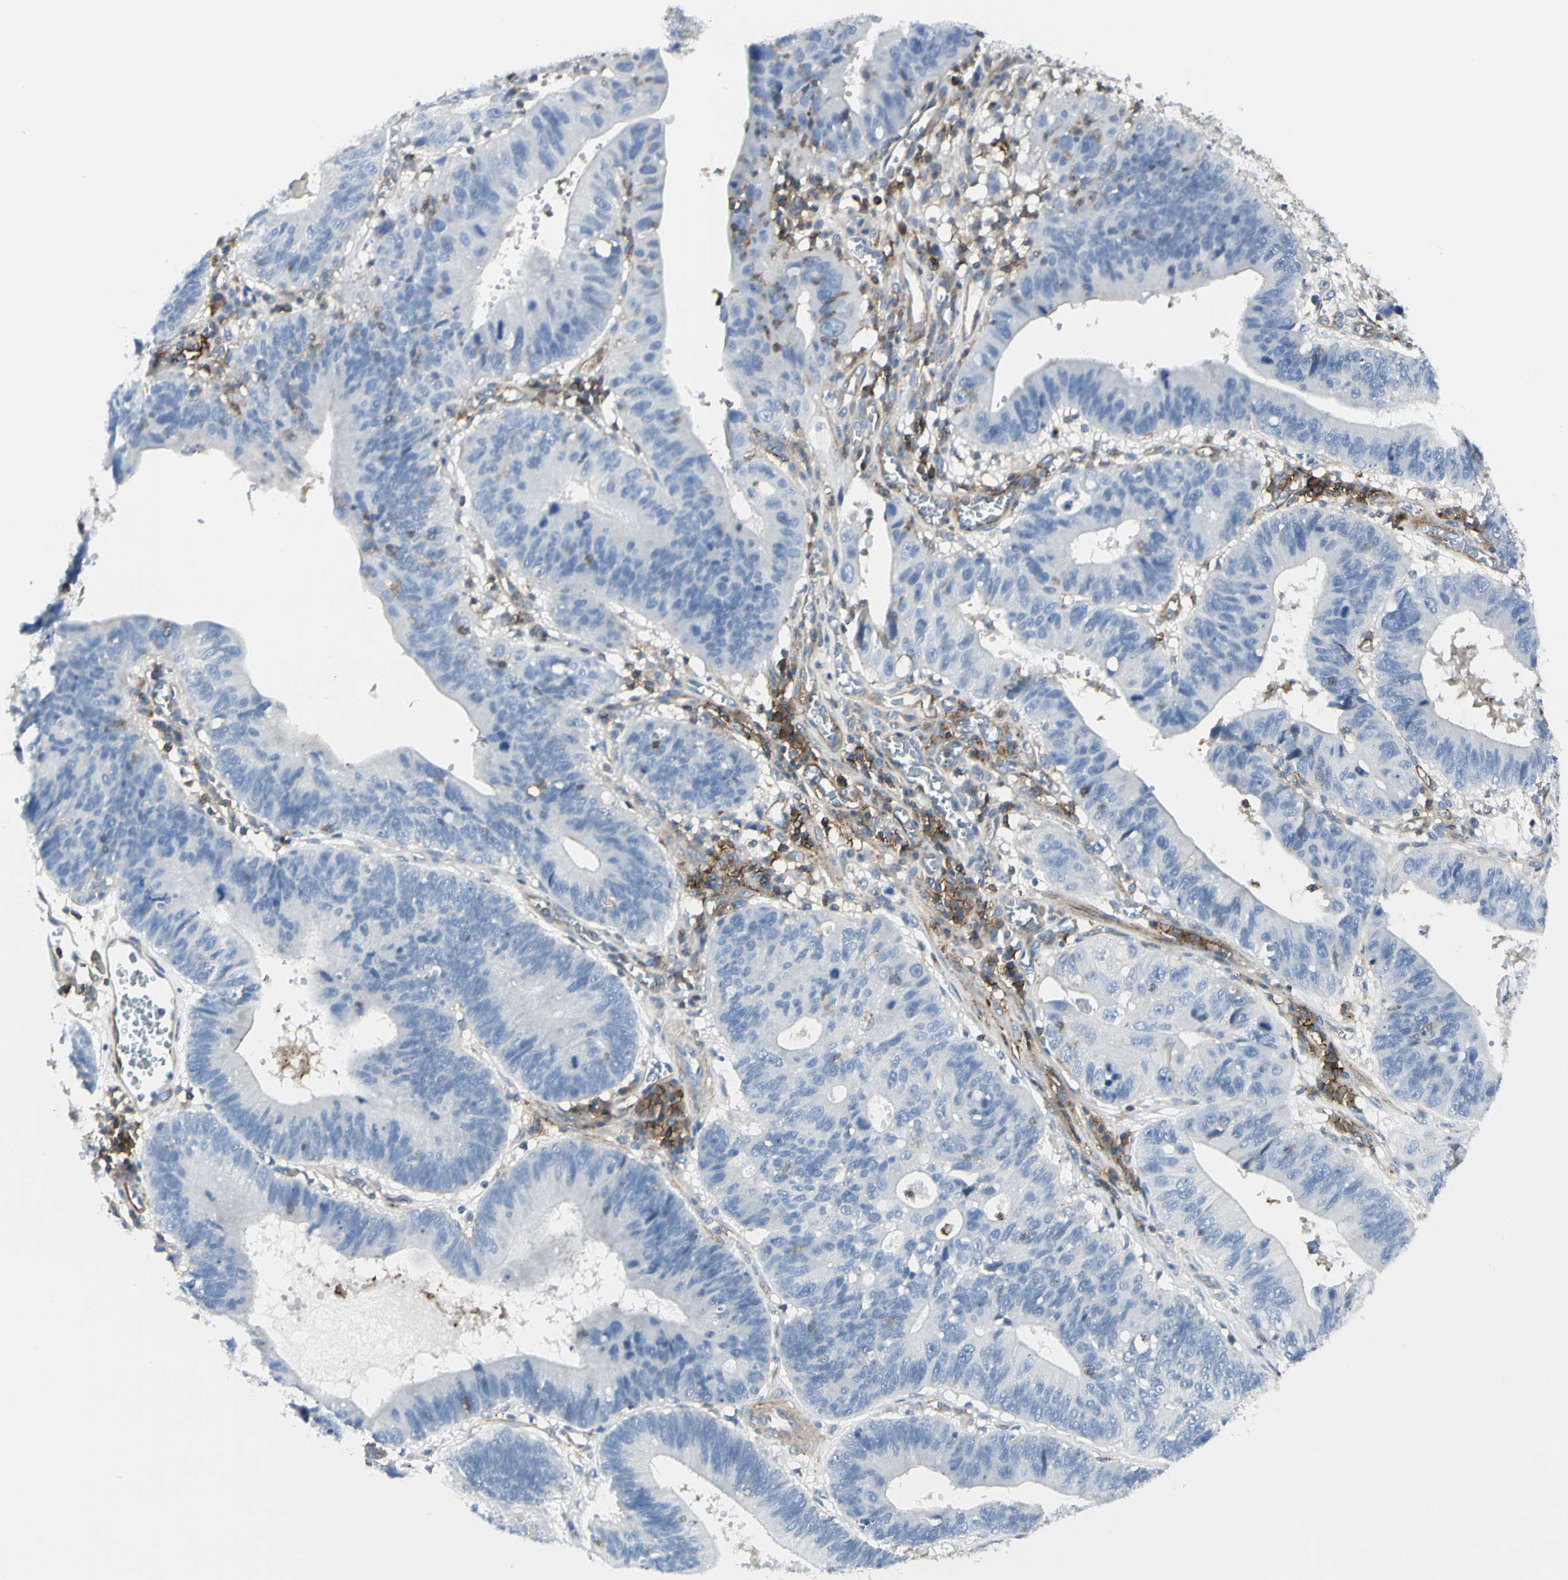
{"staining": {"intensity": "negative", "quantity": "none", "location": "none"}, "tissue": "stomach cancer", "cell_type": "Tumor cells", "image_type": "cancer", "snomed": [{"axis": "morphology", "description": "Adenocarcinoma, NOS"}, {"axis": "topography", "description": "Stomach"}], "caption": "The photomicrograph displays no staining of tumor cells in stomach cancer.", "gene": "CLEC2B", "patient": {"sex": "male", "age": 59}}